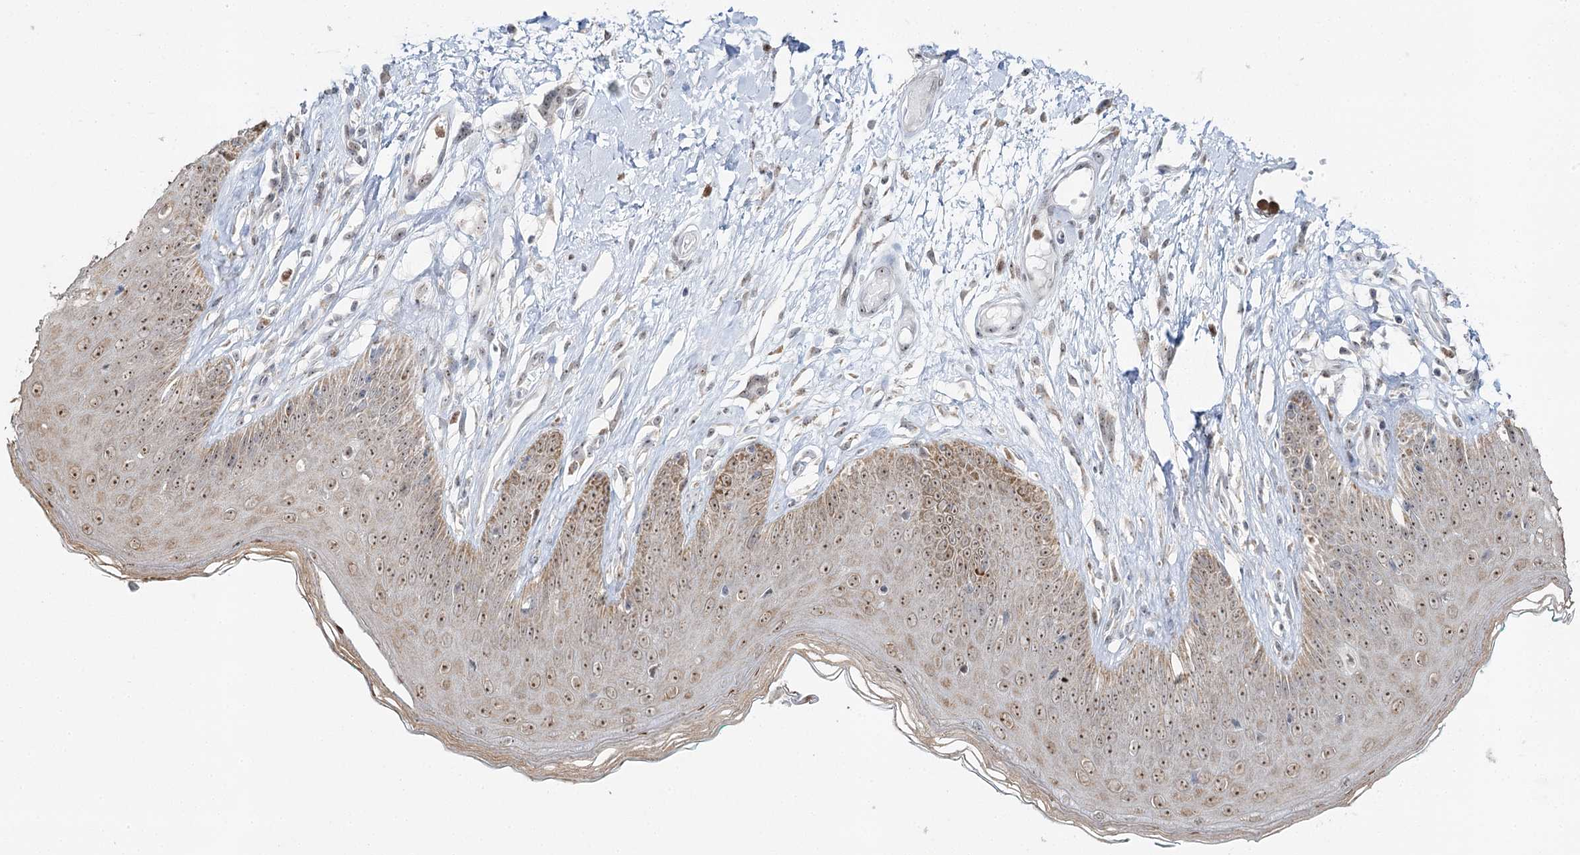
{"staining": {"intensity": "moderate", "quantity": ">75%", "location": "cytoplasmic/membranous,nuclear"}, "tissue": "skin", "cell_type": "Epidermal cells", "image_type": "normal", "snomed": [{"axis": "morphology", "description": "Normal tissue, NOS"}, {"axis": "morphology", "description": "Squamous cell carcinoma, NOS"}, {"axis": "topography", "description": "Vulva"}], "caption": "Immunohistochemistry of benign skin demonstrates medium levels of moderate cytoplasmic/membranous,nuclear expression in about >75% of epidermal cells.", "gene": "ATAD1", "patient": {"sex": "female", "age": 85}}